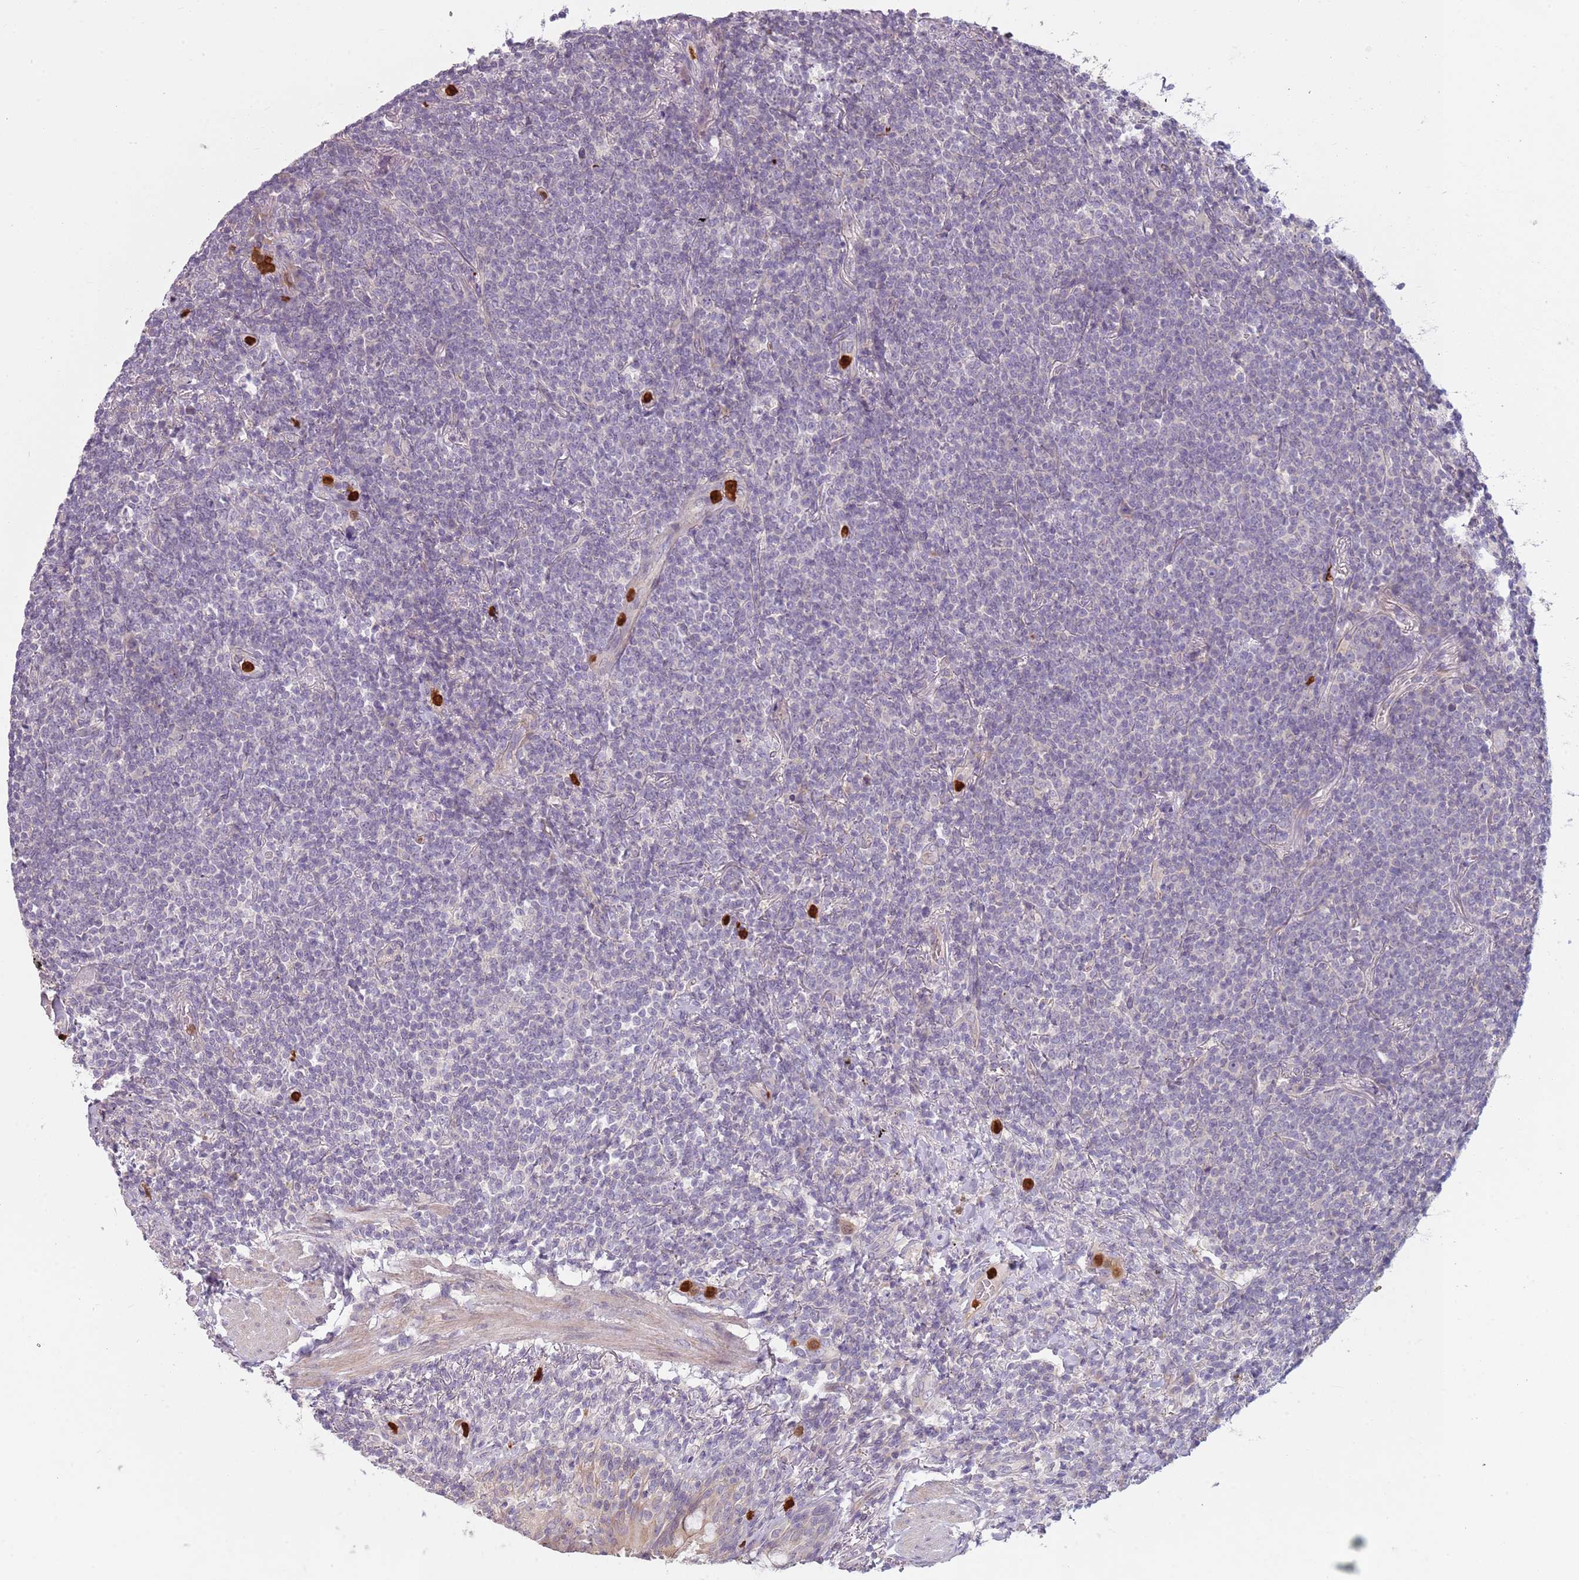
{"staining": {"intensity": "negative", "quantity": "none", "location": "none"}, "tissue": "lymphoma", "cell_type": "Tumor cells", "image_type": "cancer", "snomed": [{"axis": "morphology", "description": "Malignant lymphoma, non-Hodgkin's type, Low grade"}, {"axis": "topography", "description": "Lung"}], "caption": "There is no significant expression in tumor cells of lymphoma. The staining was performed using DAB (3,3'-diaminobenzidine) to visualize the protein expression in brown, while the nuclei were stained in blue with hematoxylin (Magnification: 20x).", "gene": "SPAG4", "patient": {"sex": "female", "age": 71}}